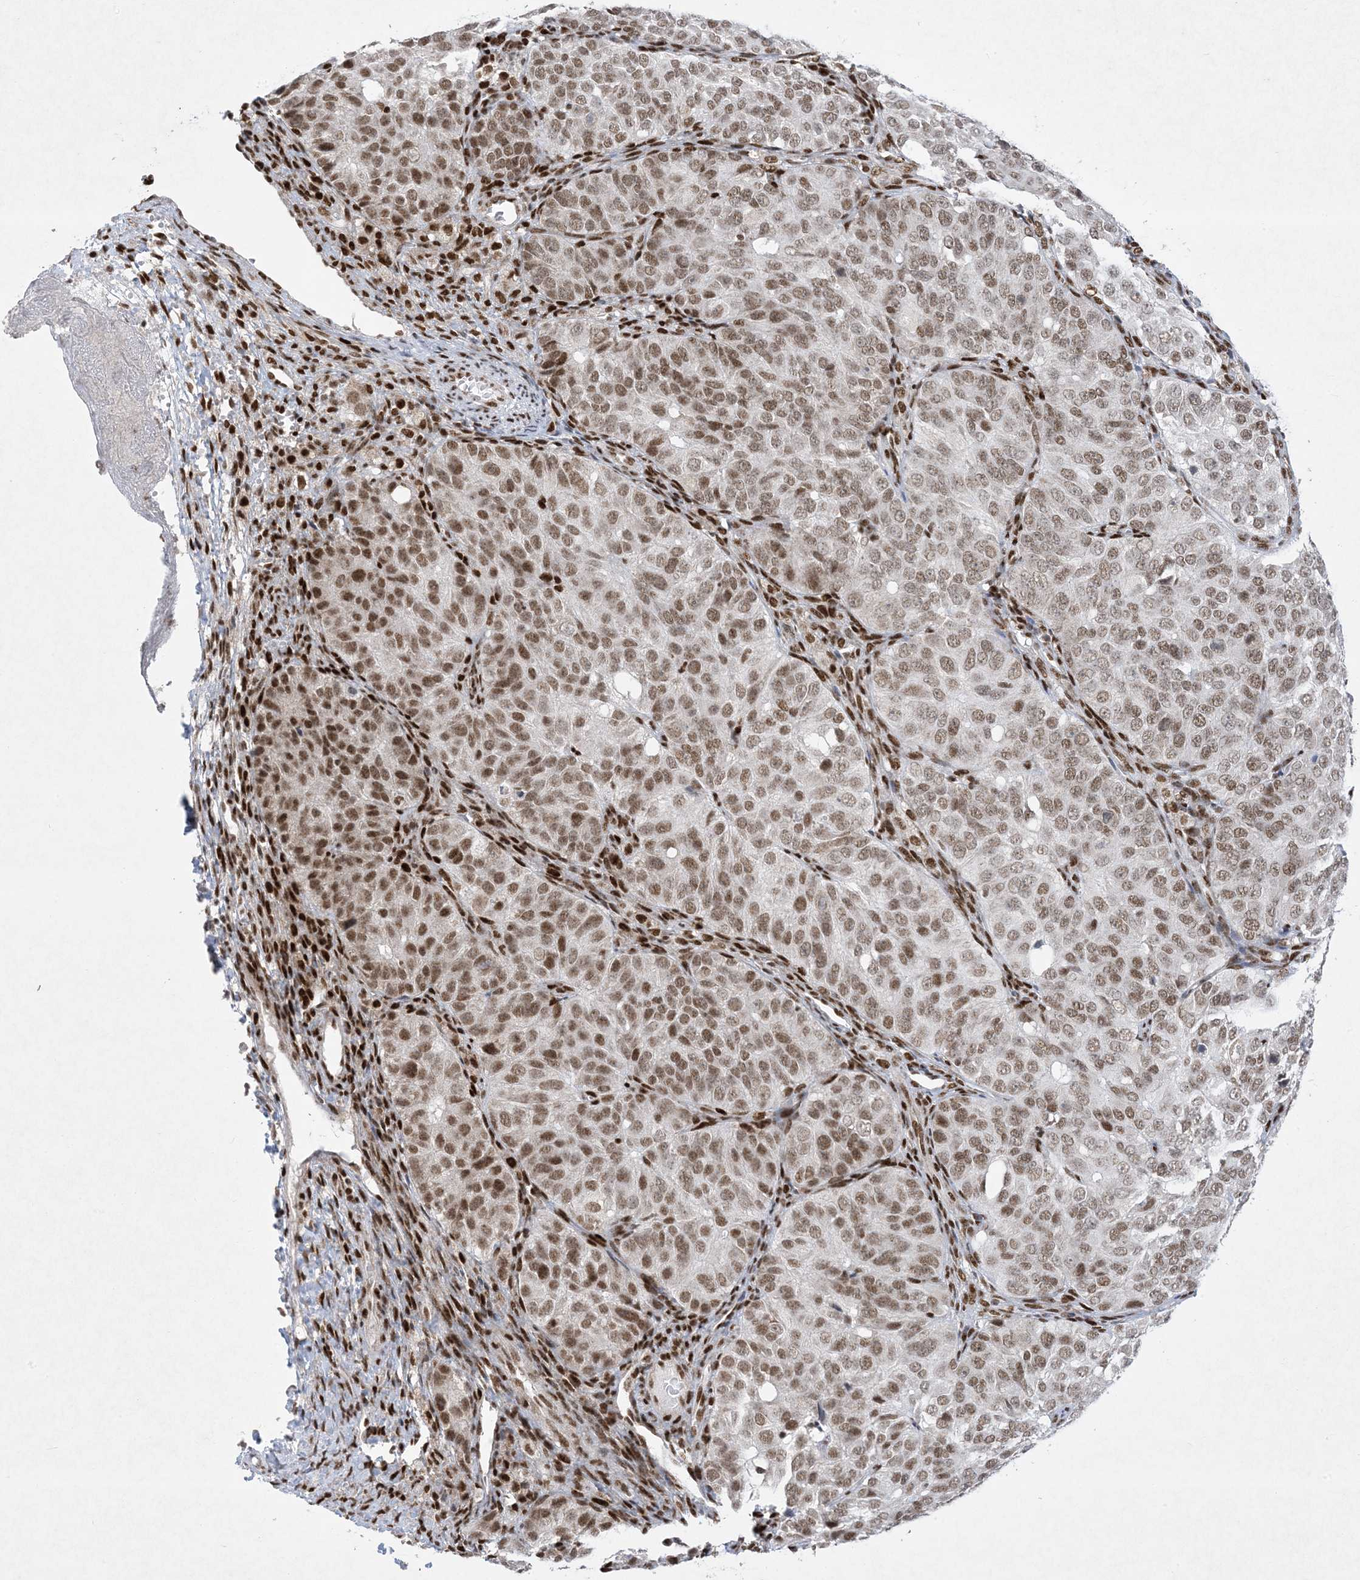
{"staining": {"intensity": "moderate", "quantity": ">75%", "location": "nuclear"}, "tissue": "ovarian cancer", "cell_type": "Tumor cells", "image_type": "cancer", "snomed": [{"axis": "morphology", "description": "Carcinoma, endometroid"}, {"axis": "topography", "description": "Ovary"}], "caption": "A micrograph of human ovarian cancer (endometroid carcinoma) stained for a protein exhibits moderate nuclear brown staining in tumor cells.", "gene": "PKNOX2", "patient": {"sex": "female", "age": 51}}